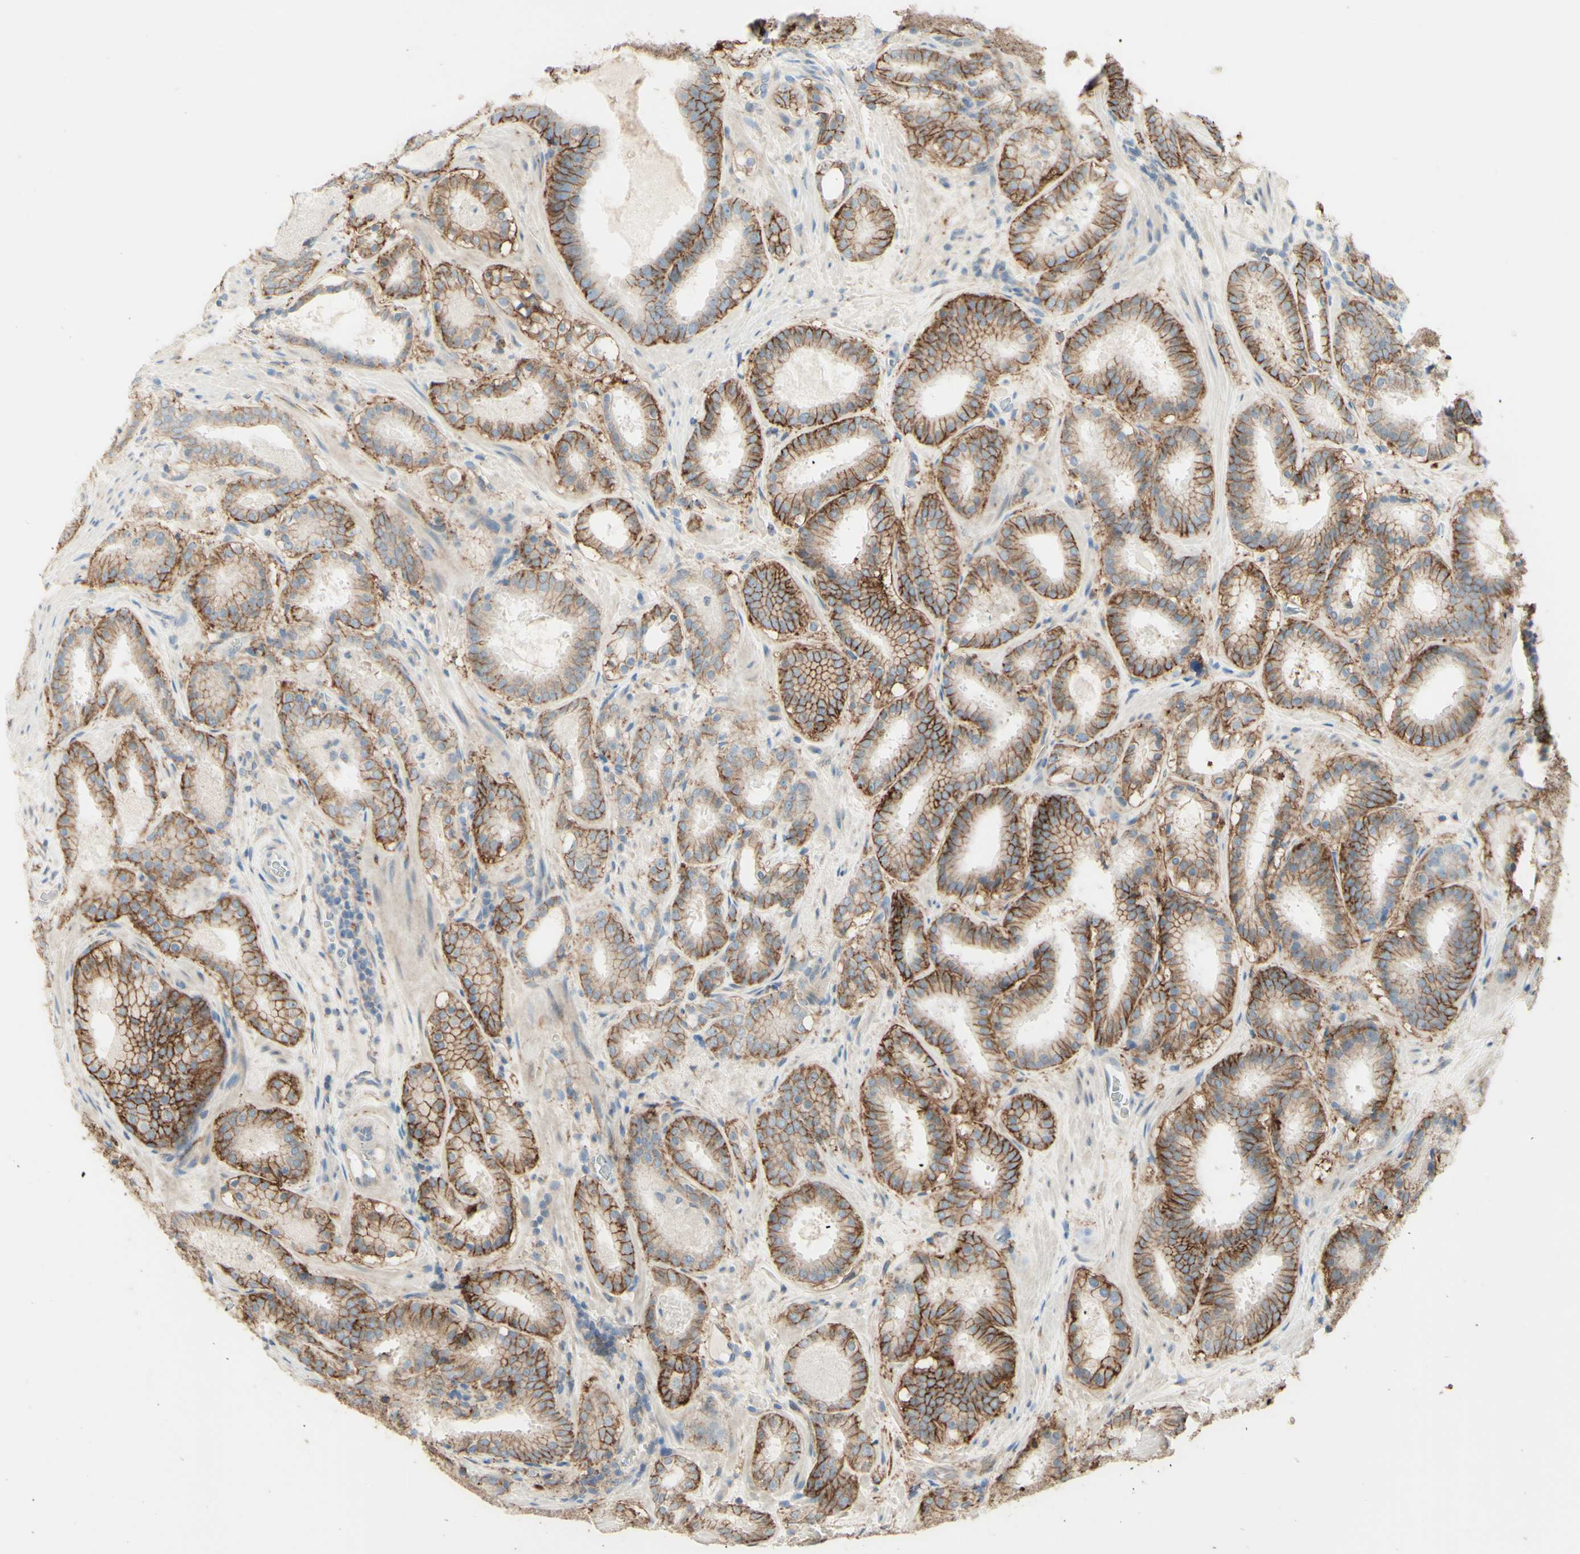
{"staining": {"intensity": "moderate", "quantity": ">75%", "location": "cytoplasmic/membranous"}, "tissue": "prostate cancer", "cell_type": "Tumor cells", "image_type": "cancer", "snomed": [{"axis": "morphology", "description": "Adenocarcinoma, Low grade"}, {"axis": "topography", "description": "Prostate"}], "caption": "Prostate cancer stained for a protein (brown) reveals moderate cytoplasmic/membranous positive positivity in about >75% of tumor cells.", "gene": "RNF149", "patient": {"sex": "male", "age": 69}}